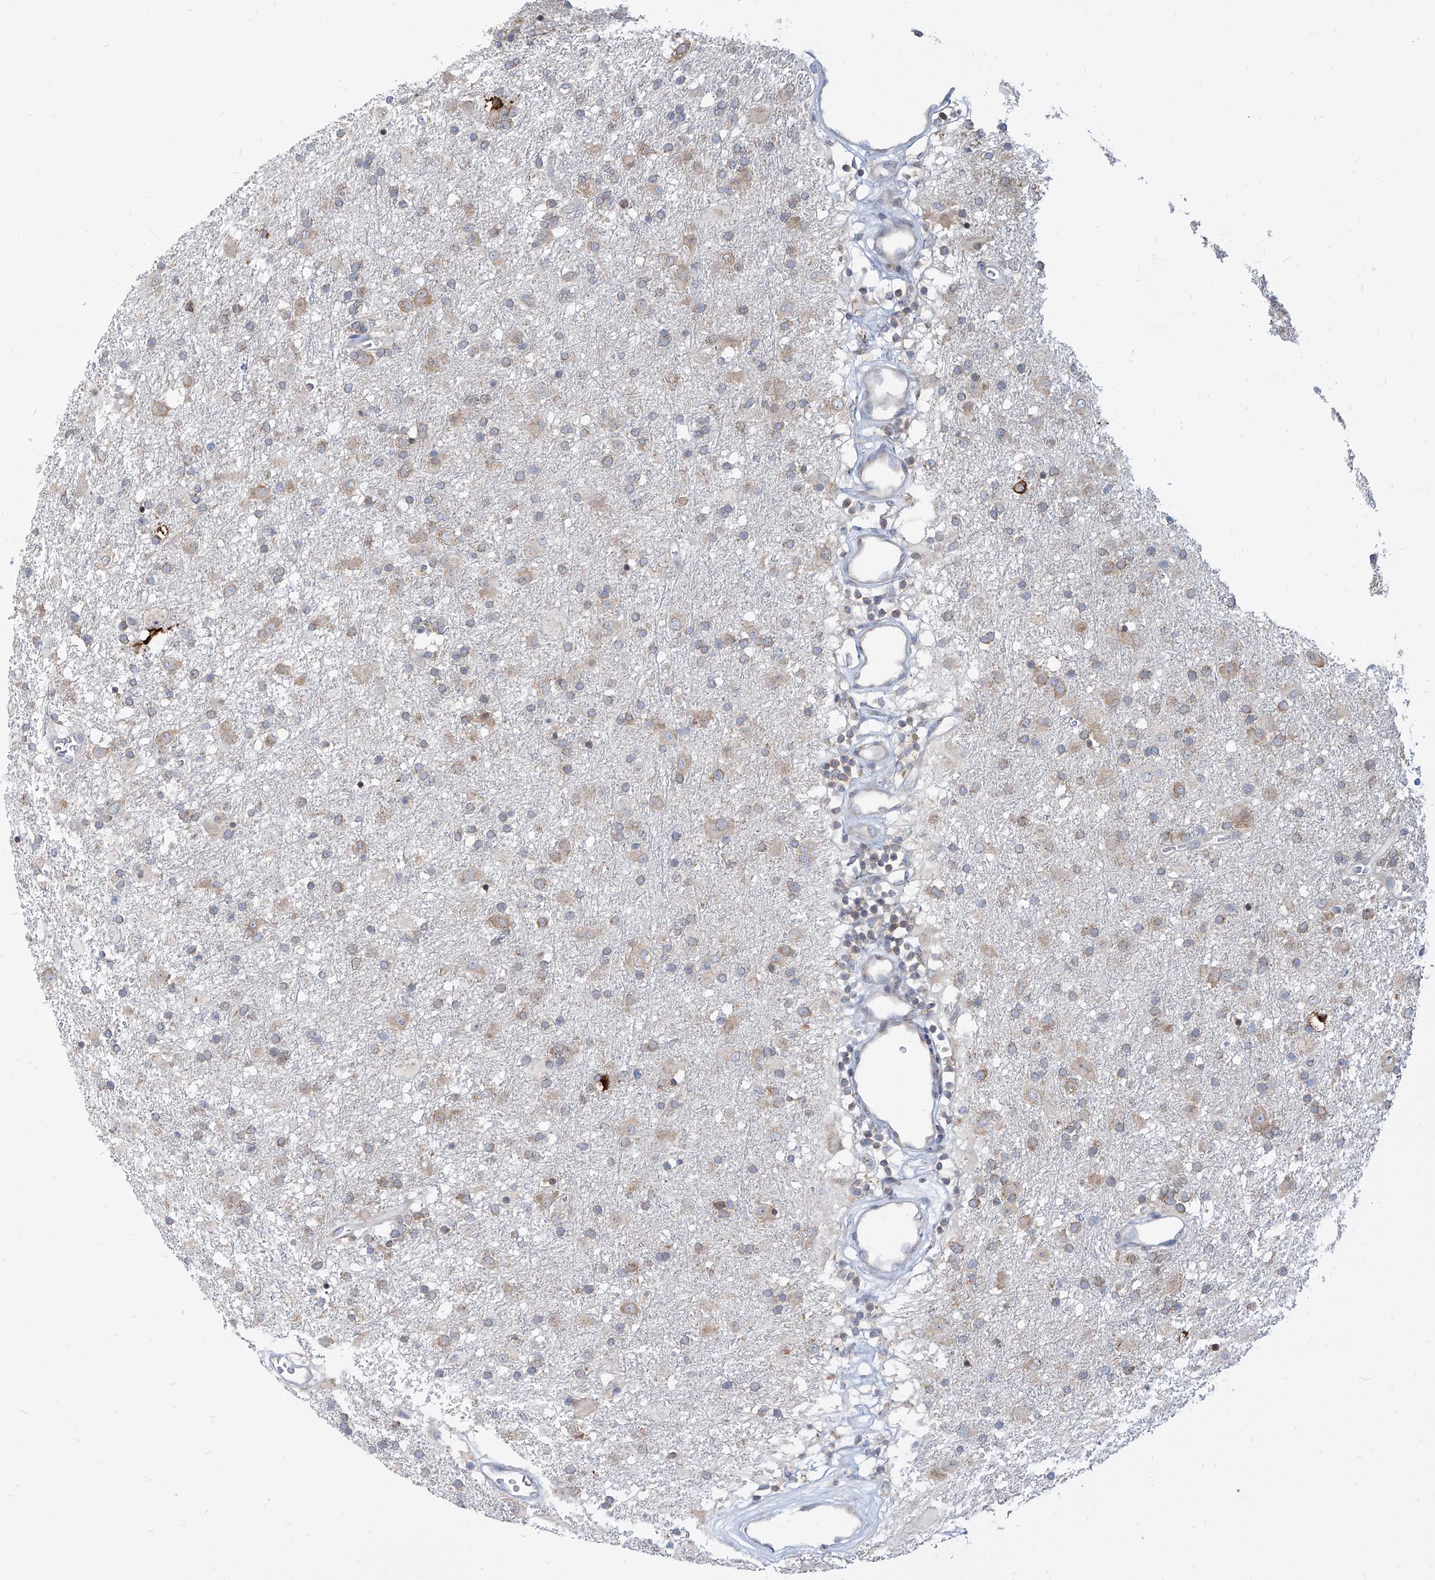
{"staining": {"intensity": "moderate", "quantity": "25%-75%", "location": "cytoplasmic/membranous"}, "tissue": "glioma", "cell_type": "Tumor cells", "image_type": "cancer", "snomed": [{"axis": "morphology", "description": "Glioma, malignant, Low grade"}, {"axis": "topography", "description": "Brain"}], "caption": "This photomicrograph demonstrates IHC staining of malignant glioma (low-grade), with medium moderate cytoplasmic/membranous staining in about 25%-75% of tumor cells.", "gene": "FAM83B", "patient": {"sex": "male", "age": 65}}